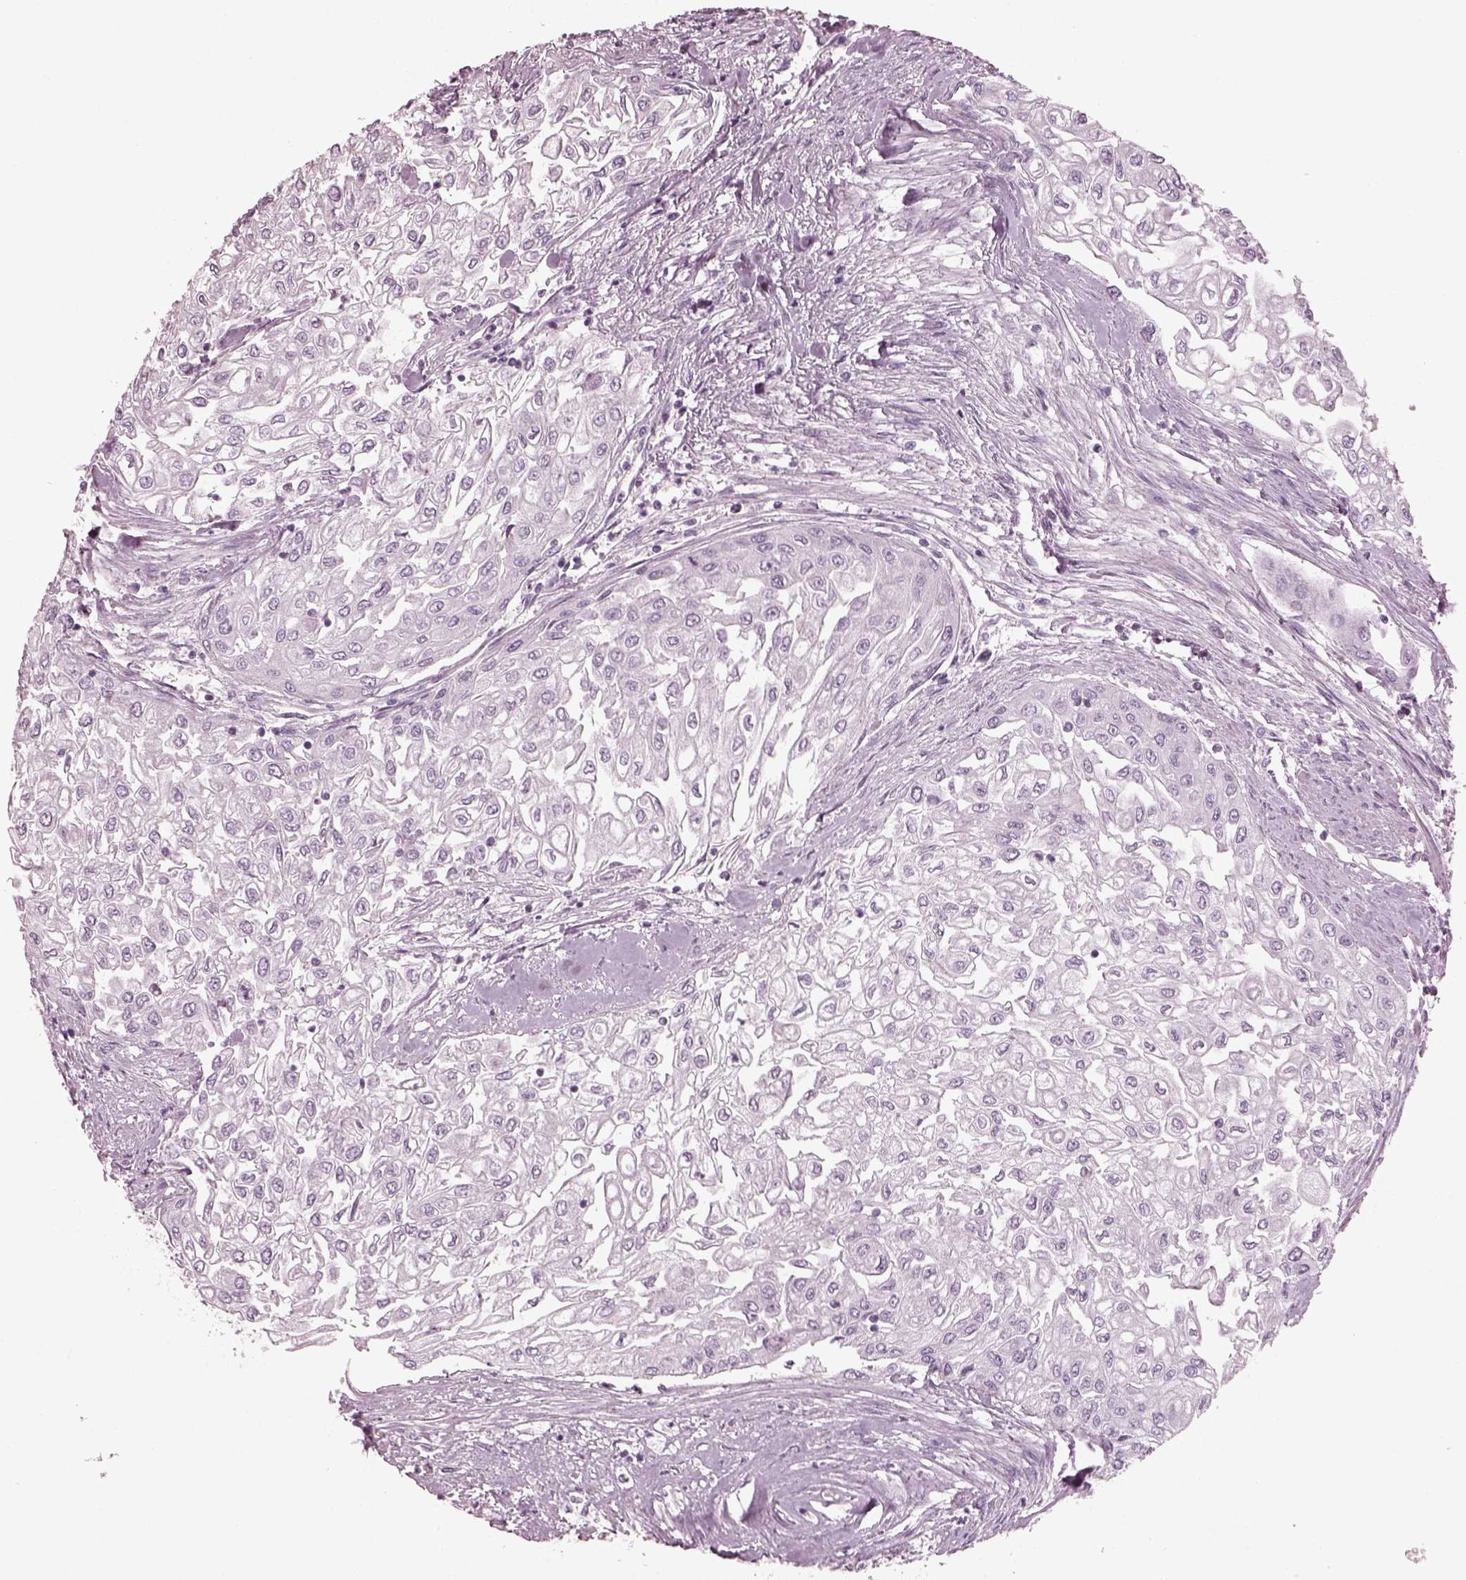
{"staining": {"intensity": "negative", "quantity": "none", "location": "none"}, "tissue": "urothelial cancer", "cell_type": "Tumor cells", "image_type": "cancer", "snomed": [{"axis": "morphology", "description": "Urothelial carcinoma, High grade"}, {"axis": "topography", "description": "Urinary bladder"}], "caption": "Human urothelial carcinoma (high-grade) stained for a protein using immunohistochemistry displays no positivity in tumor cells.", "gene": "RCVRN", "patient": {"sex": "male", "age": 62}}